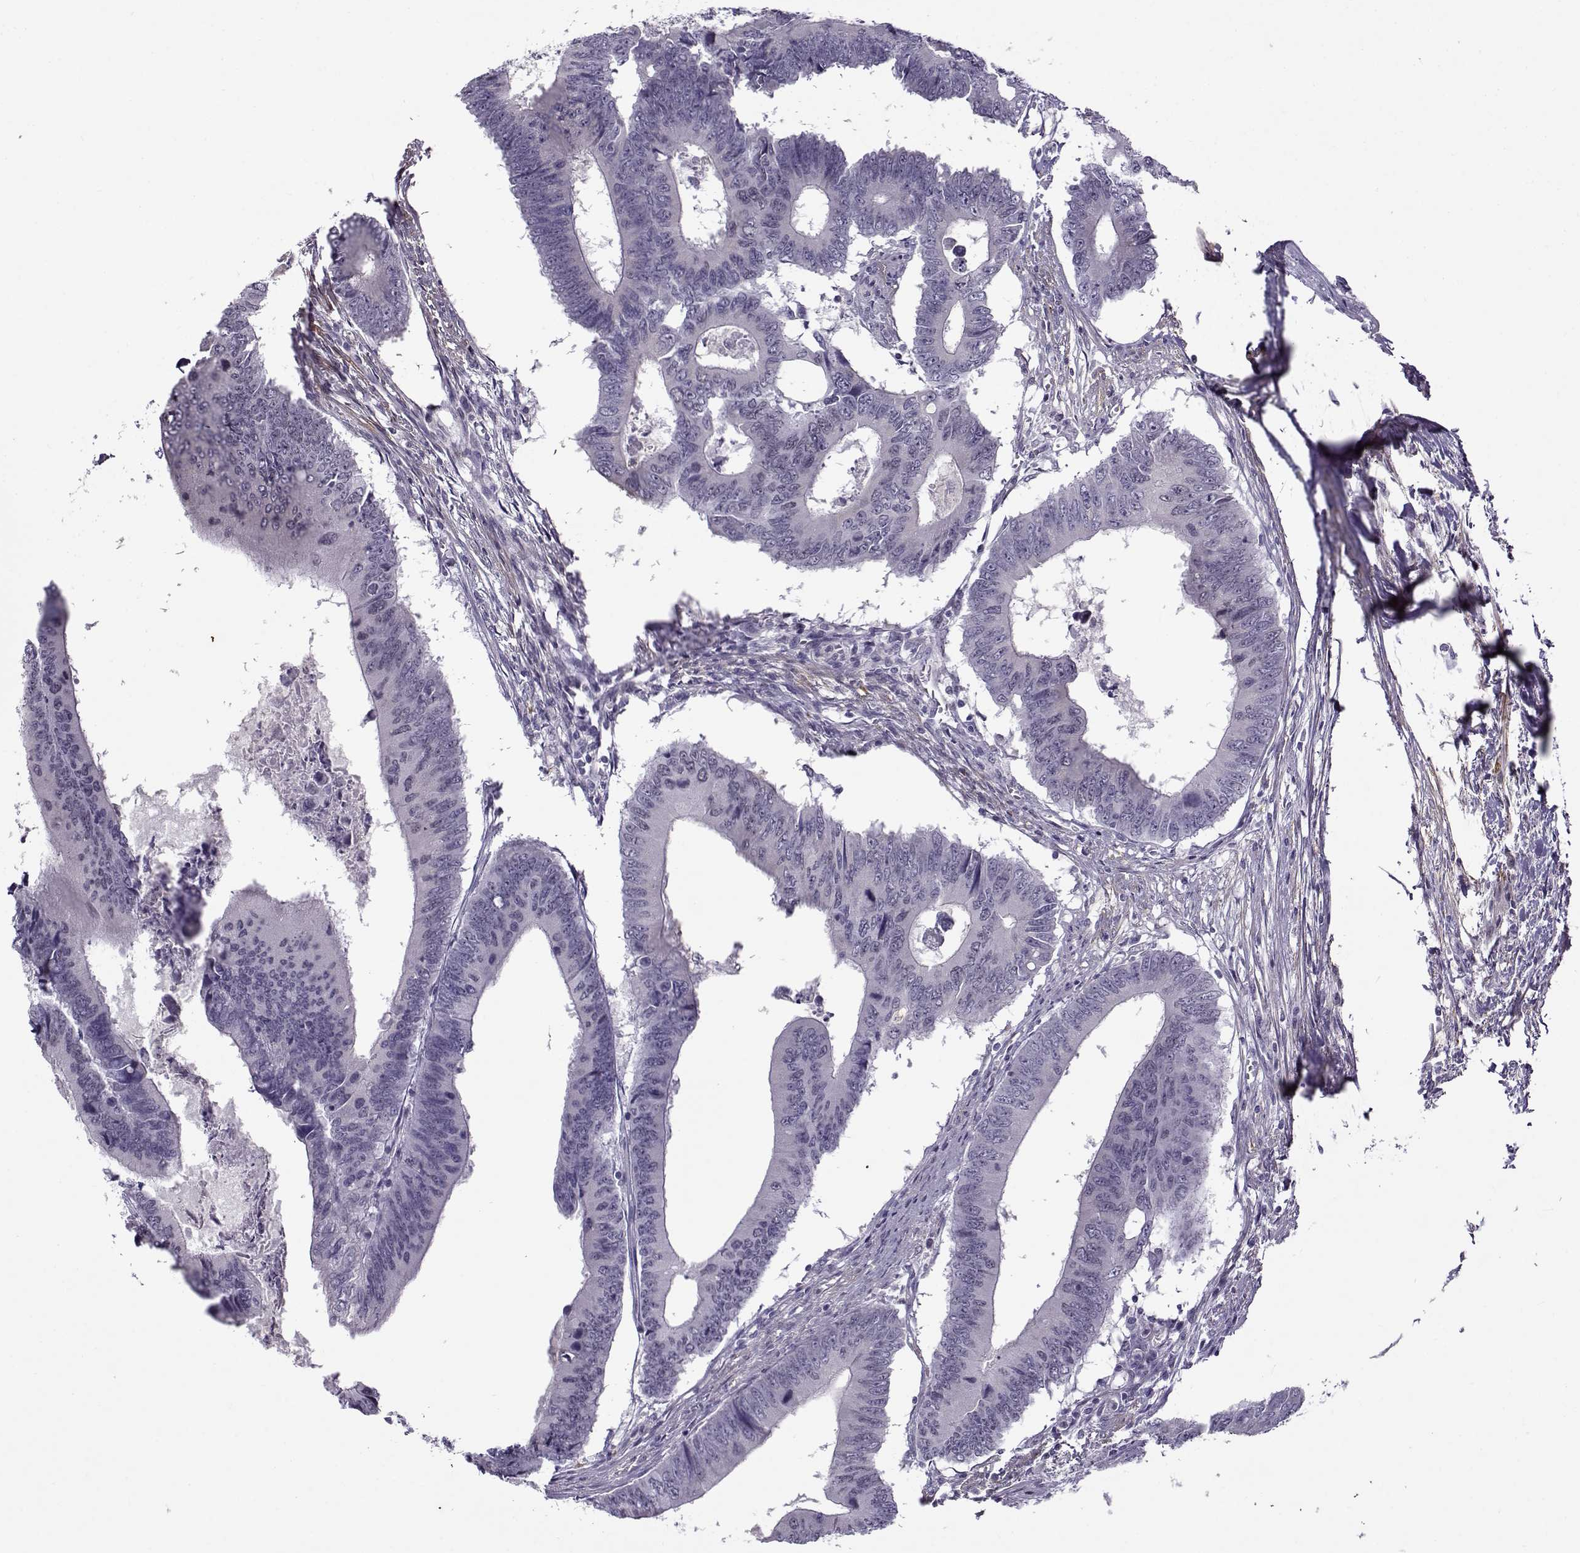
{"staining": {"intensity": "negative", "quantity": "none", "location": "none"}, "tissue": "colorectal cancer", "cell_type": "Tumor cells", "image_type": "cancer", "snomed": [{"axis": "morphology", "description": "Adenocarcinoma, NOS"}, {"axis": "topography", "description": "Colon"}], "caption": "This is a micrograph of IHC staining of colorectal cancer, which shows no positivity in tumor cells.", "gene": "BACH1", "patient": {"sex": "male", "age": 53}}